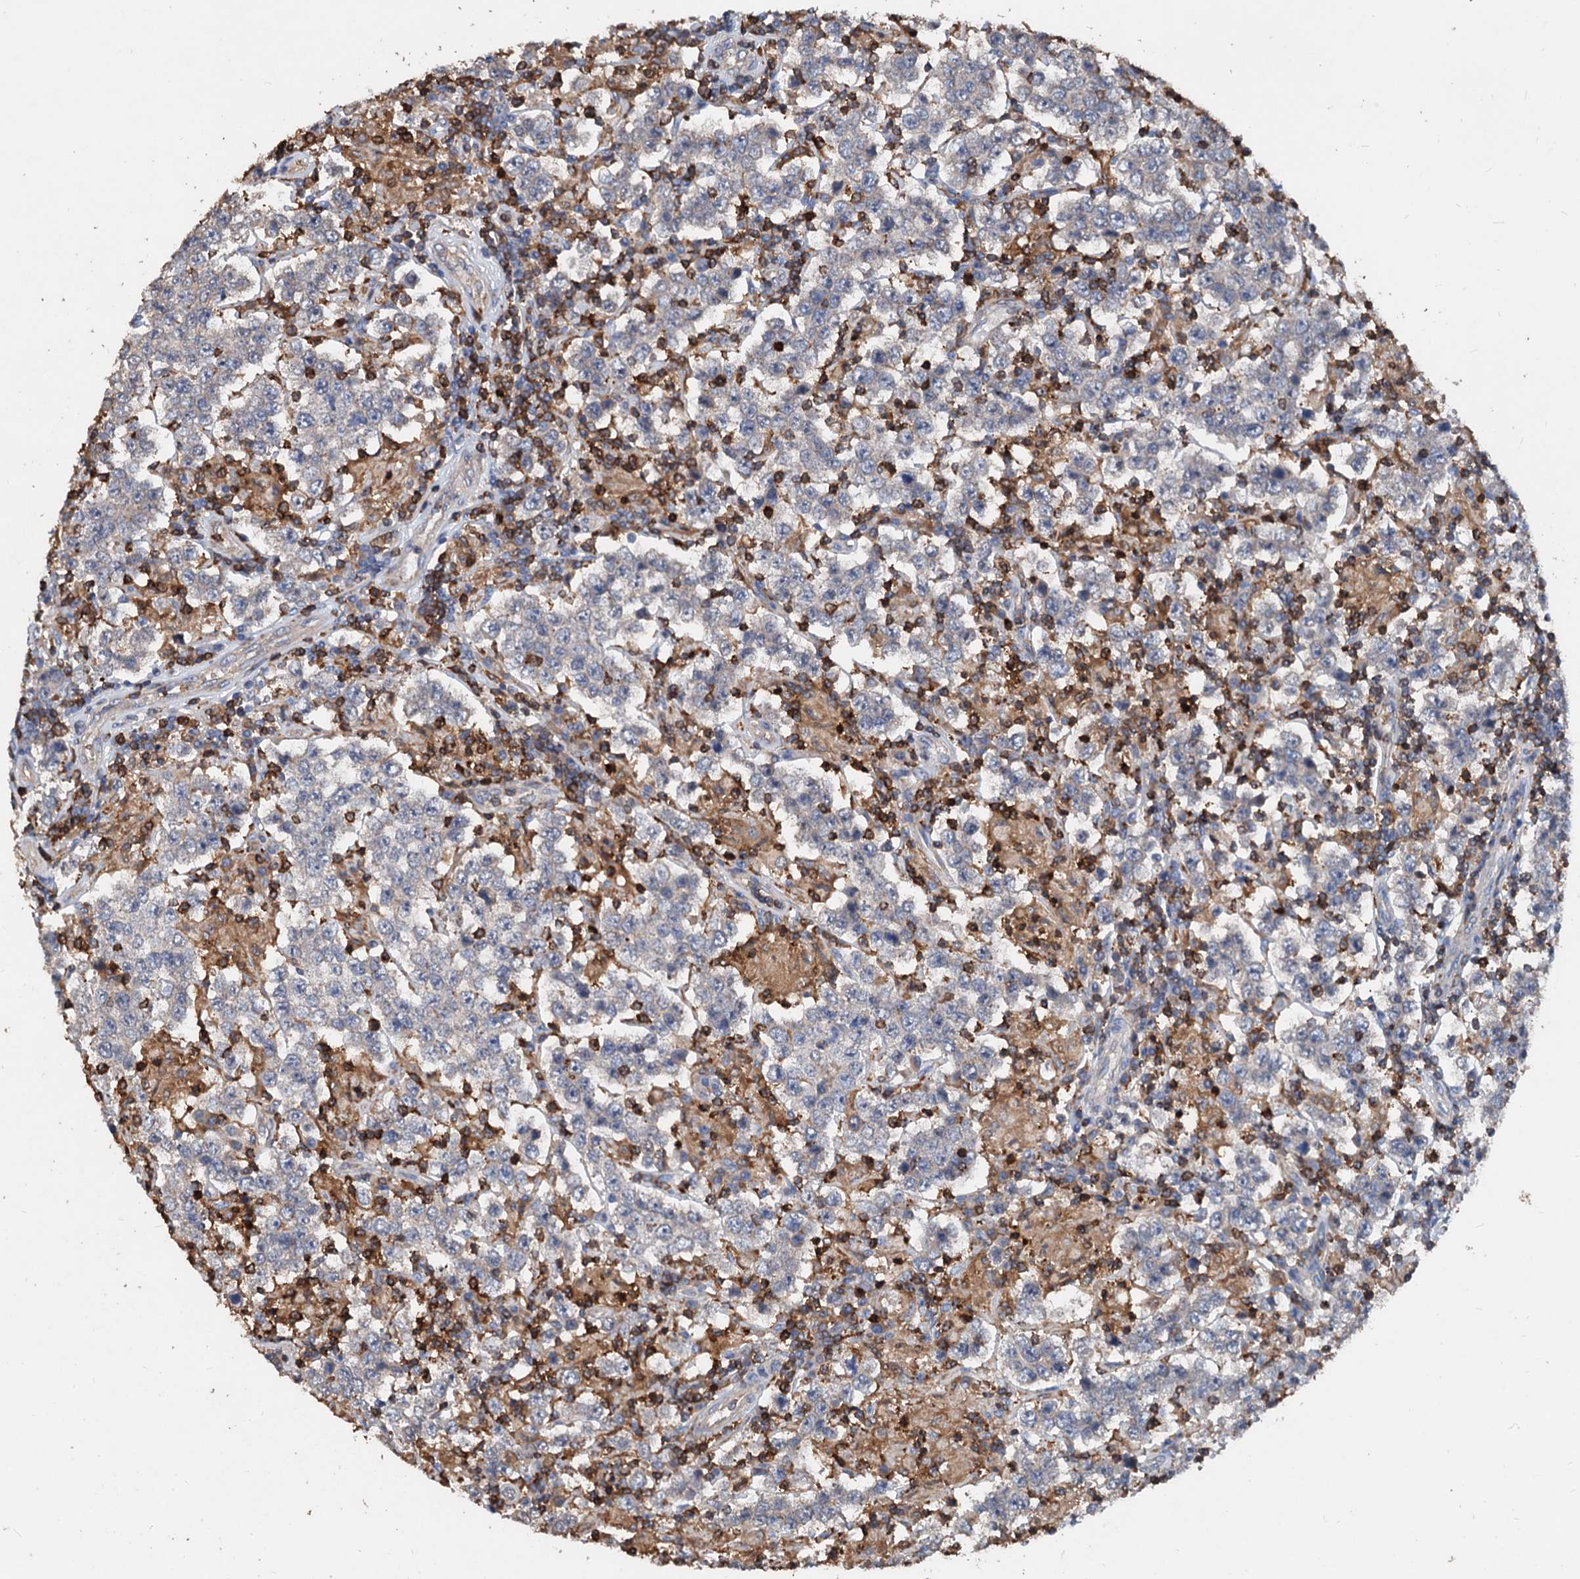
{"staining": {"intensity": "negative", "quantity": "none", "location": "none"}, "tissue": "testis cancer", "cell_type": "Tumor cells", "image_type": "cancer", "snomed": [{"axis": "morphology", "description": "Normal tissue, NOS"}, {"axis": "morphology", "description": "Urothelial carcinoma, High grade"}, {"axis": "morphology", "description": "Seminoma, NOS"}, {"axis": "morphology", "description": "Carcinoma, Embryonal, NOS"}, {"axis": "topography", "description": "Urinary bladder"}, {"axis": "topography", "description": "Testis"}], "caption": "Protein analysis of testis embryonal carcinoma demonstrates no significant positivity in tumor cells.", "gene": "LCP2", "patient": {"sex": "male", "age": 41}}